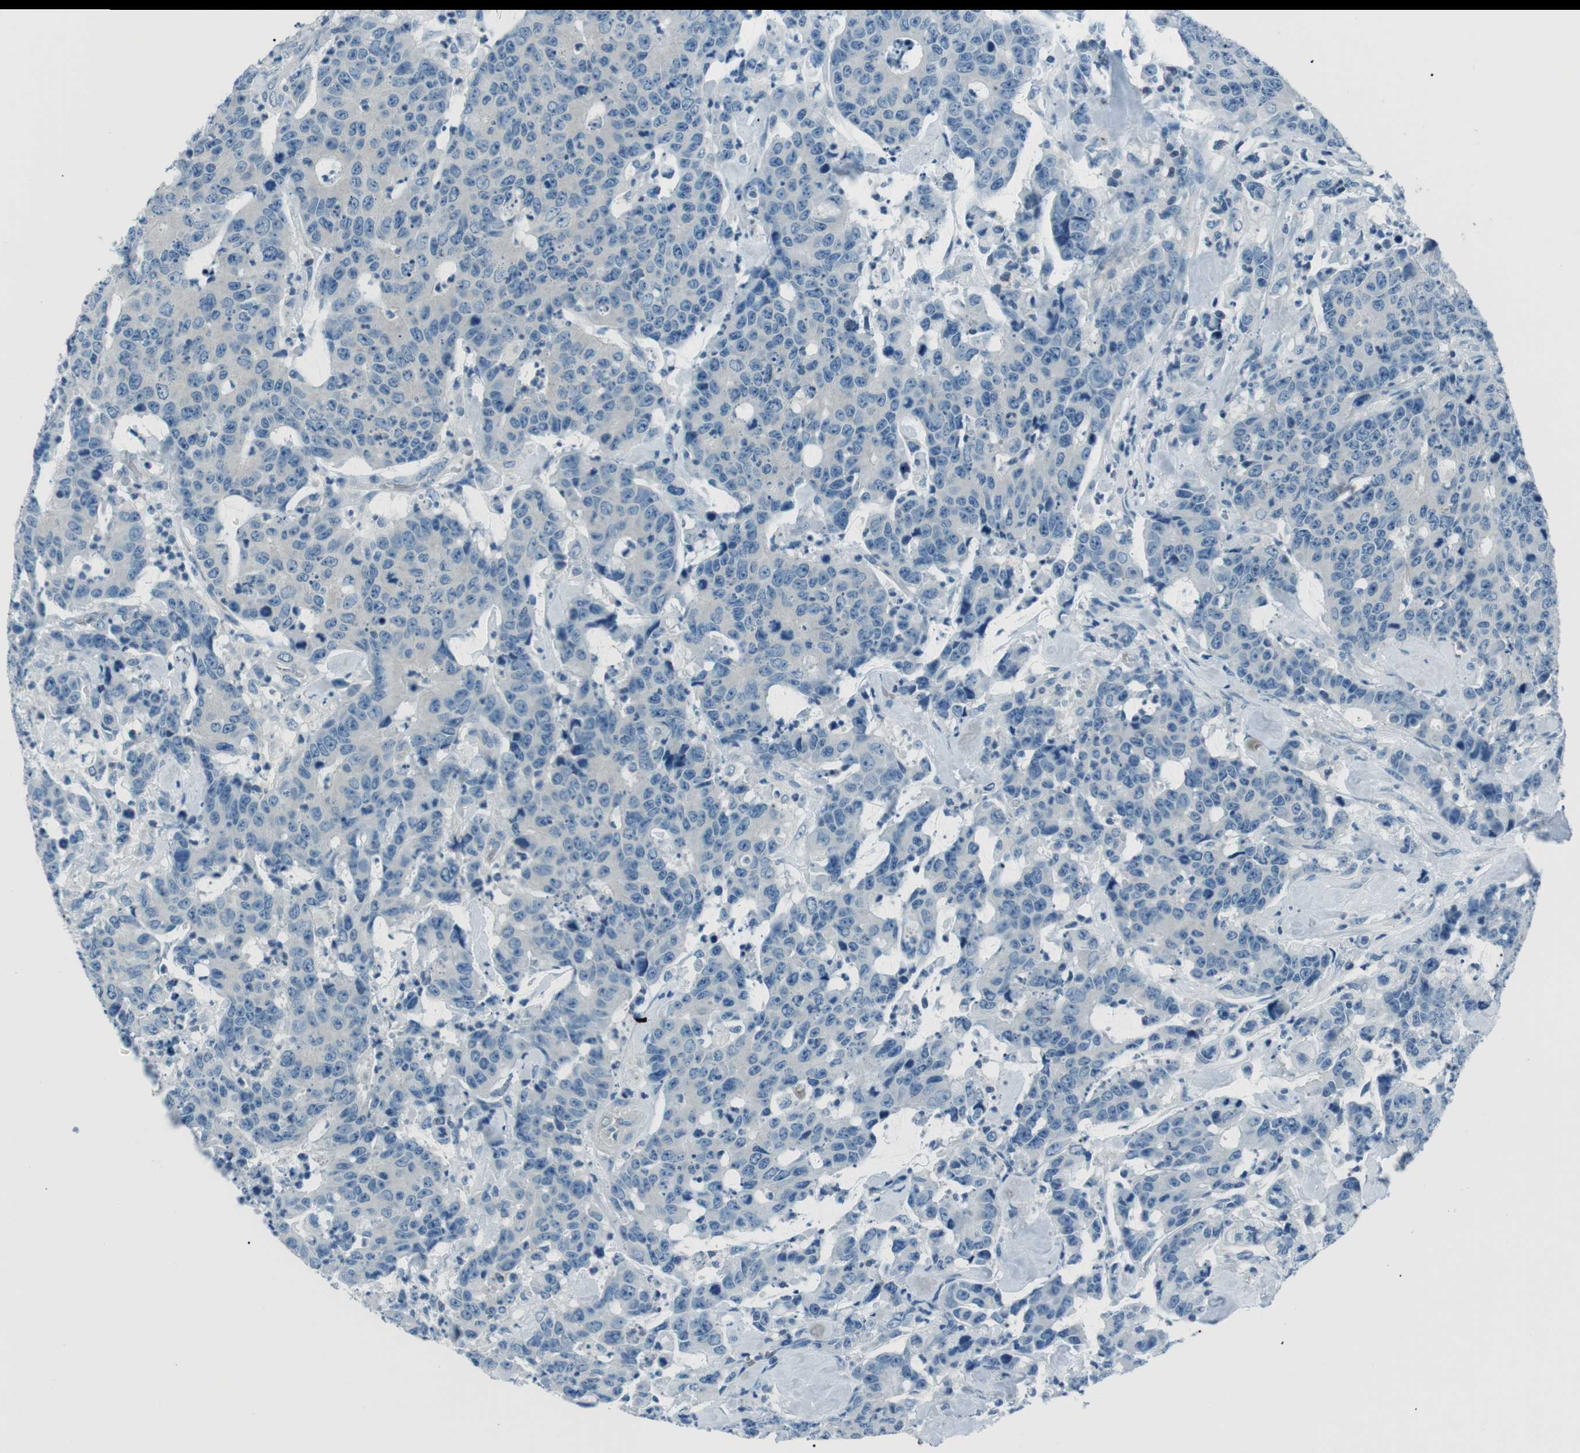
{"staining": {"intensity": "negative", "quantity": "none", "location": "none"}, "tissue": "colorectal cancer", "cell_type": "Tumor cells", "image_type": "cancer", "snomed": [{"axis": "morphology", "description": "Adenocarcinoma, NOS"}, {"axis": "topography", "description": "Colon"}], "caption": "This is an immunohistochemistry (IHC) image of human colorectal cancer. There is no expression in tumor cells.", "gene": "ST6GAL1", "patient": {"sex": "female", "age": 86}}